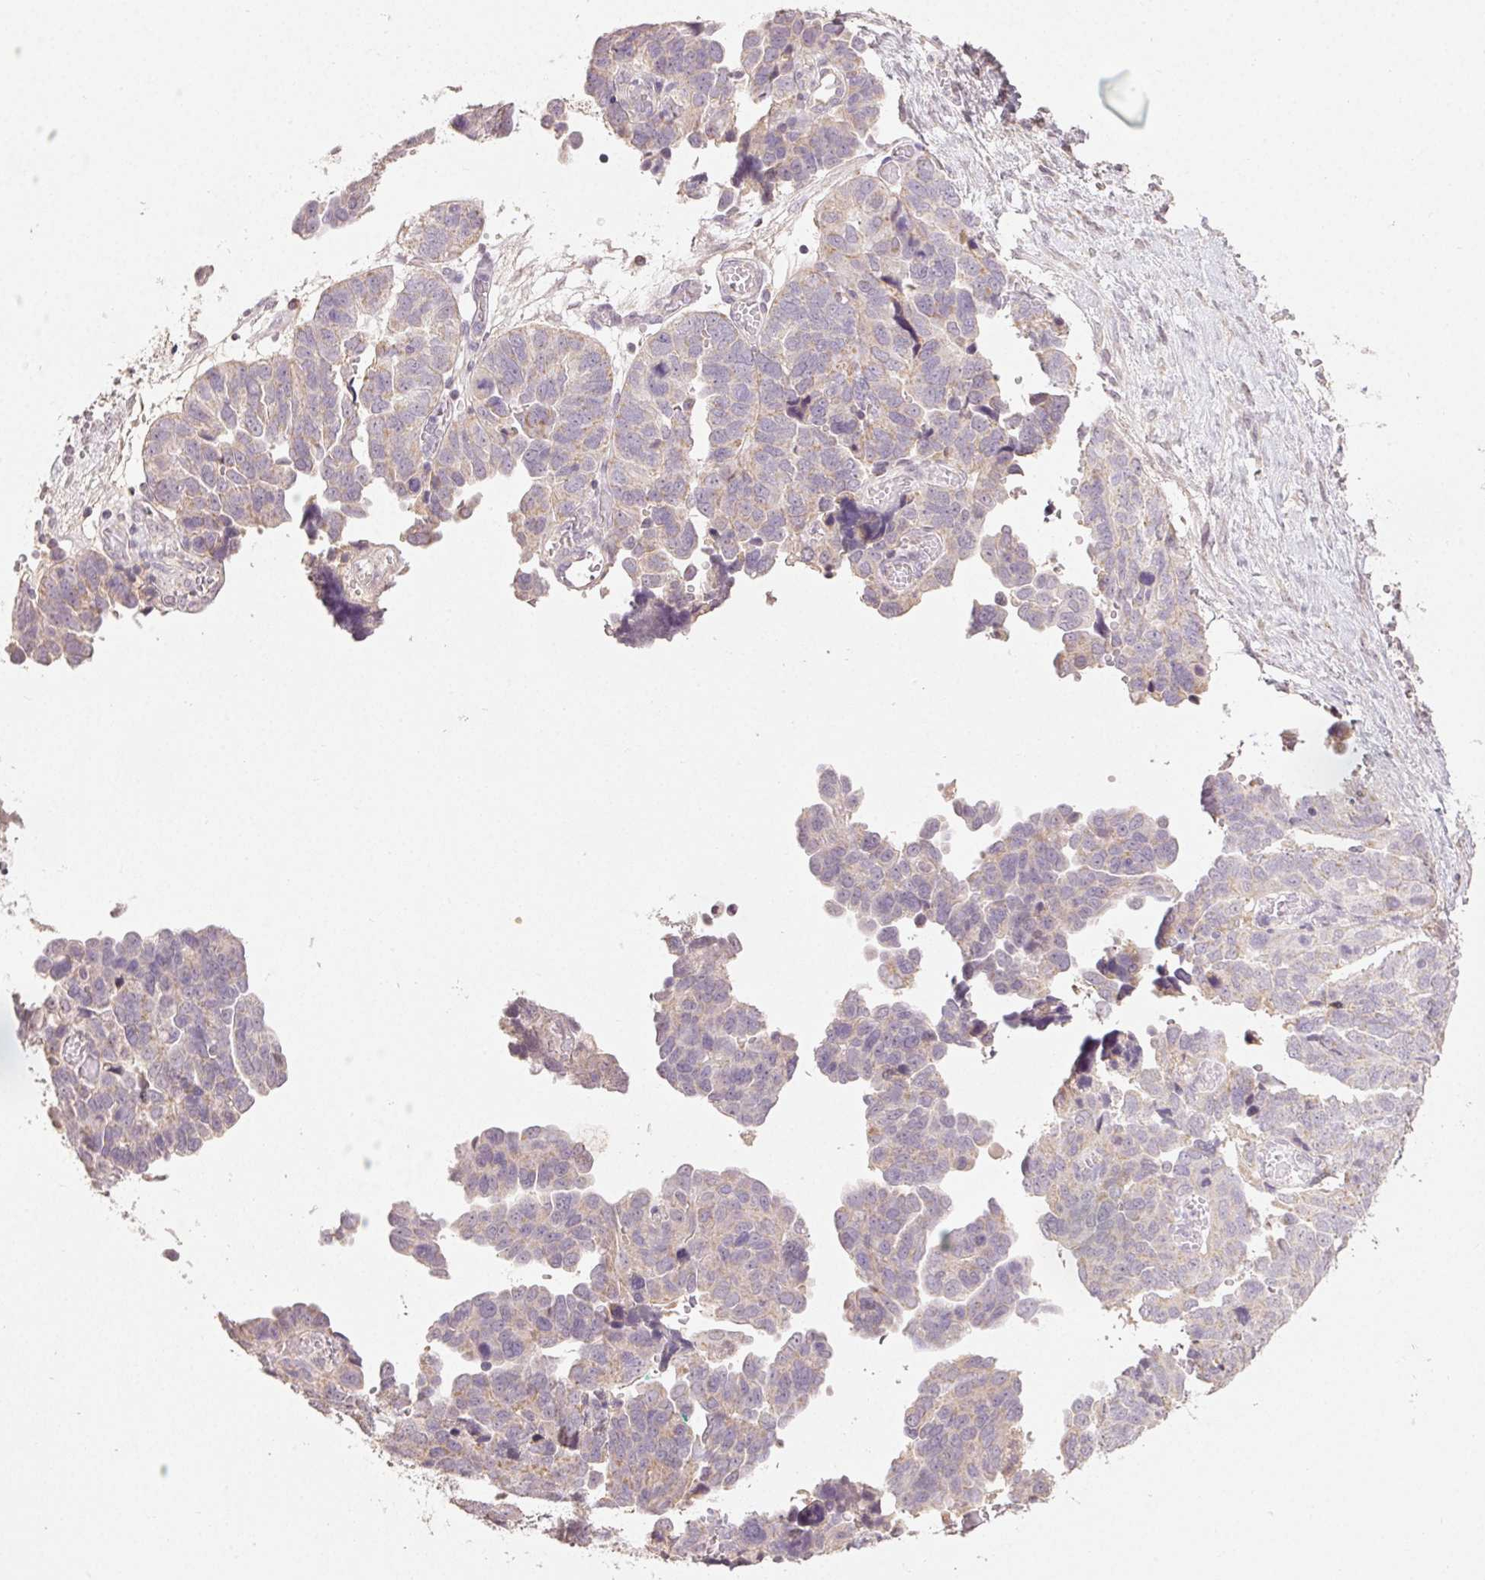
{"staining": {"intensity": "moderate", "quantity": "25%-75%", "location": "cytoplasmic/membranous"}, "tissue": "ovarian cancer", "cell_type": "Tumor cells", "image_type": "cancer", "snomed": [{"axis": "morphology", "description": "Cystadenocarcinoma, serous, NOS"}, {"axis": "topography", "description": "Ovary"}], "caption": "Immunohistochemical staining of ovarian cancer (serous cystadenocarcinoma) shows moderate cytoplasmic/membranous protein expression in about 25%-75% of tumor cells. Ihc stains the protein in brown and the nuclei are stained blue.", "gene": "CLASP1", "patient": {"sex": "female", "age": 64}}